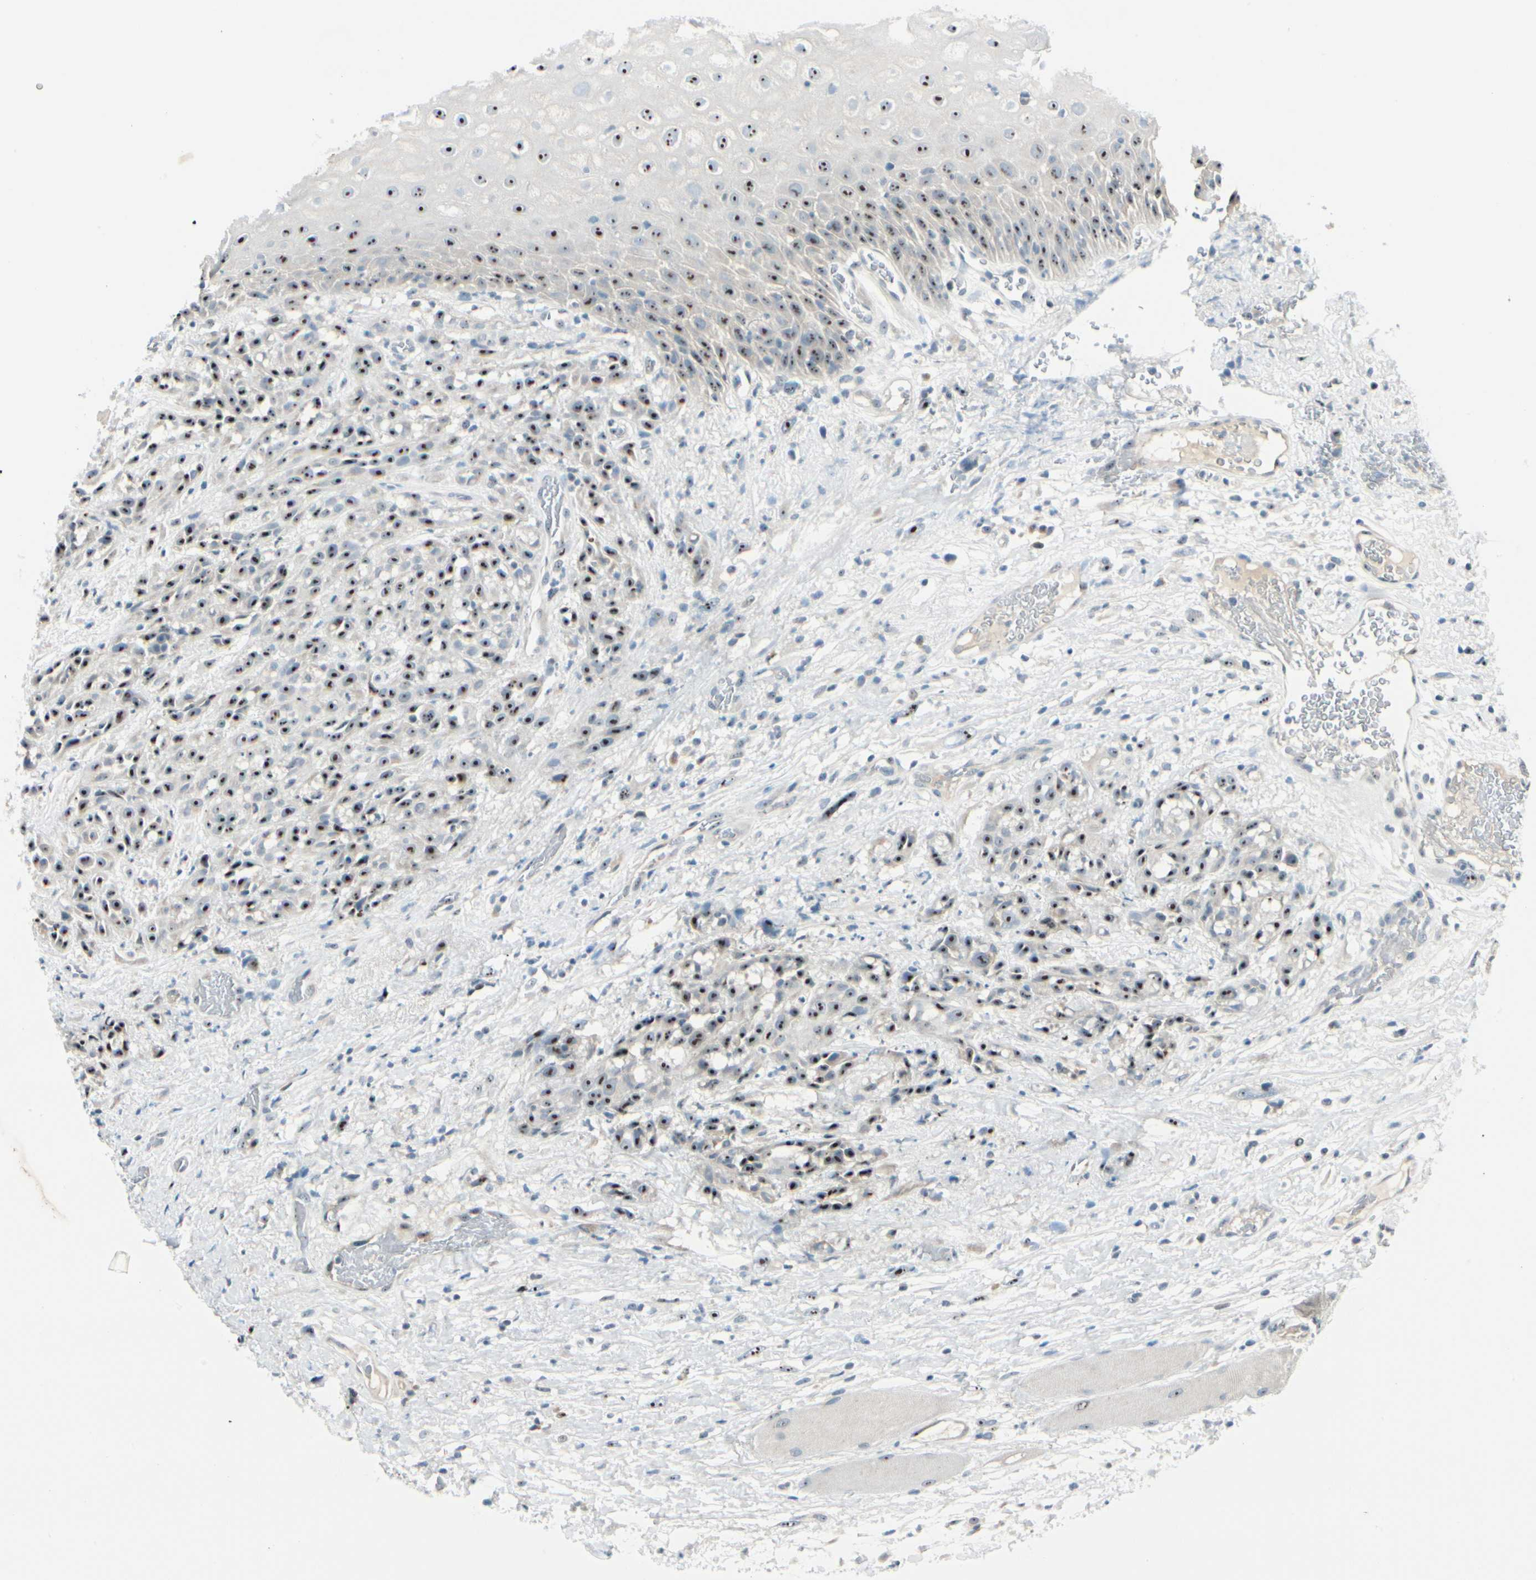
{"staining": {"intensity": "strong", "quantity": ">75%", "location": "nuclear"}, "tissue": "head and neck cancer", "cell_type": "Tumor cells", "image_type": "cancer", "snomed": [{"axis": "morphology", "description": "Normal tissue, NOS"}, {"axis": "morphology", "description": "Squamous cell carcinoma, NOS"}, {"axis": "topography", "description": "Cartilage tissue"}, {"axis": "topography", "description": "Head-Neck"}], "caption": "Human squamous cell carcinoma (head and neck) stained for a protein (brown) shows strong nuclear positive staining in about >75% of tumor cells.", "gene": "ZSCAN1", "patient": {"sex": "male", "age": 62}}